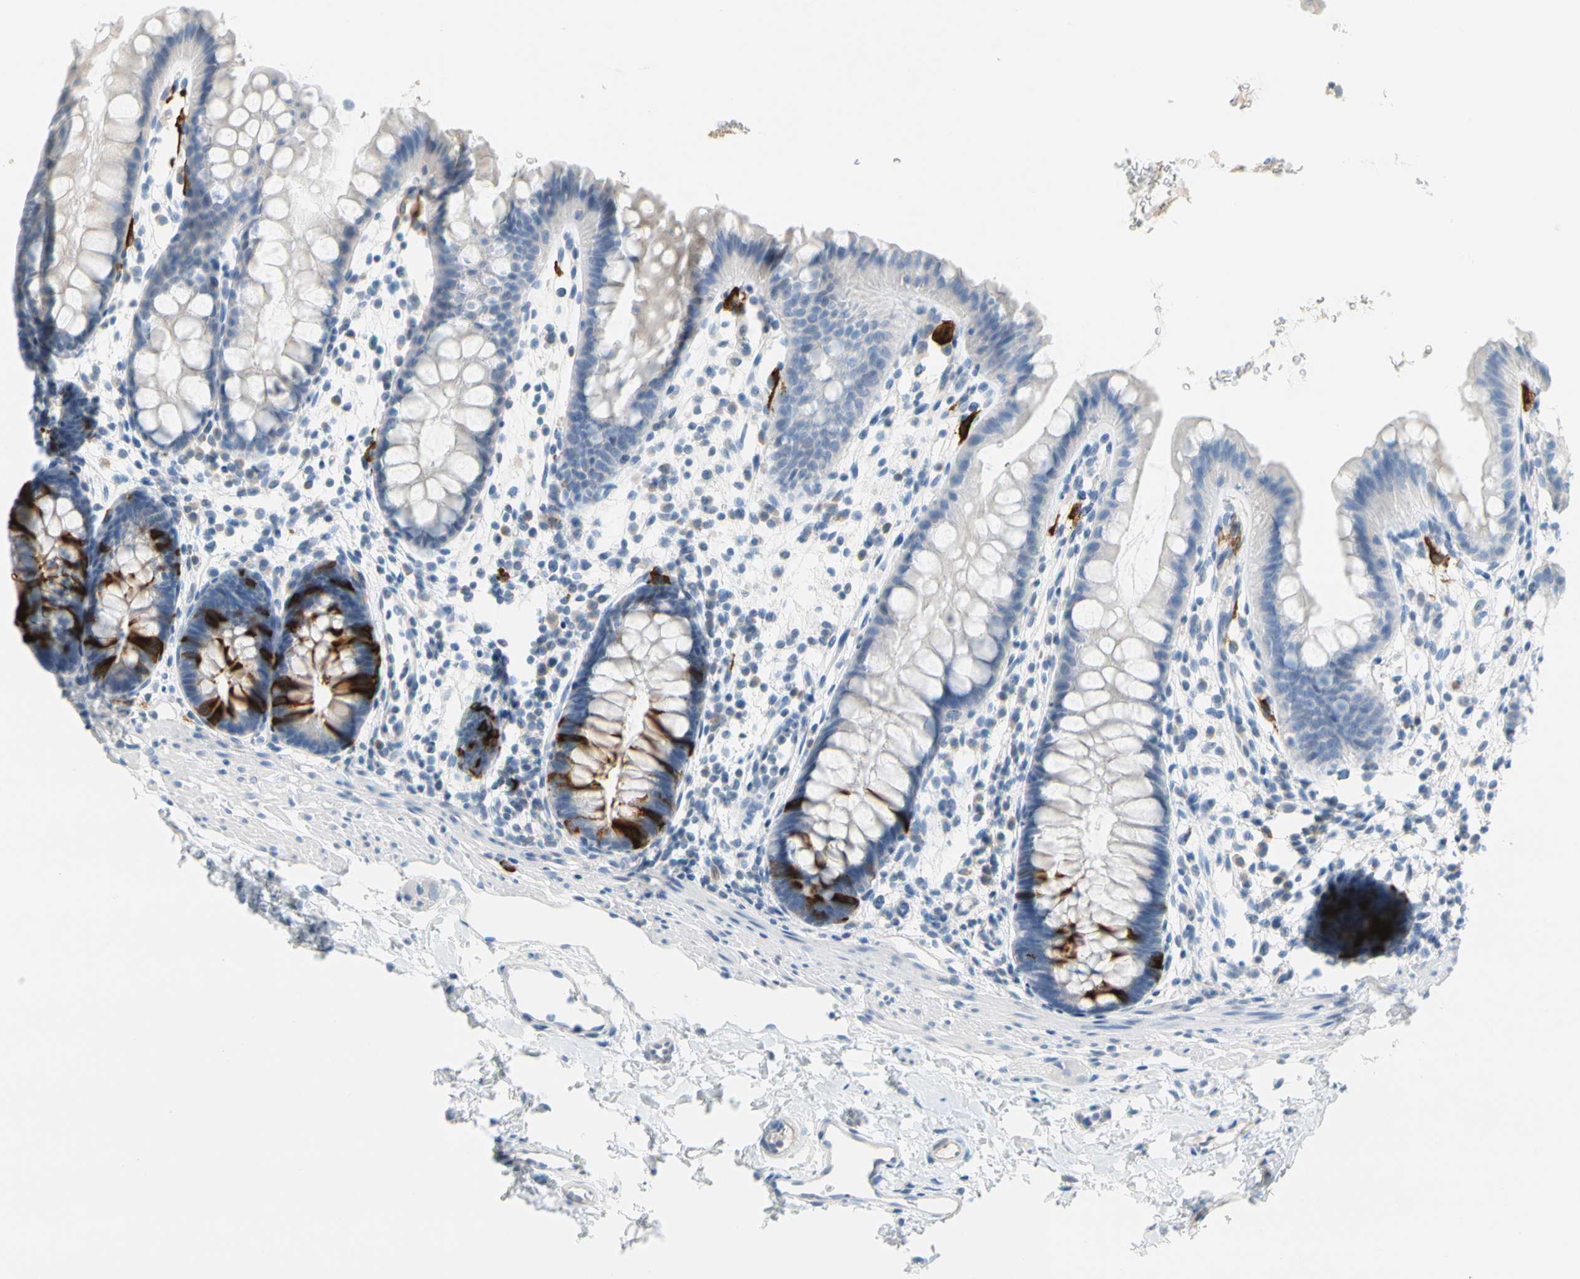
{"staining": {"intensity": "strong", "quantity": "<25%", "location": "cytoplasmic/membranous"}, "tissue": "rectum", "cell_type": "Glandular cells", "image_type": "normal", "snomed": [{"axis": "morphology", "description": "Normal tissue, NOS"}, {"axis": "topography", "description": "Rectum"}], "caption": "Strong cytoplasmic/membranous expression for a protein is seen in approximately <25% of glandular cells of unremarkable rectum using immunohistochemistry.", "gene": "TACC3", "patient": {"sex": "female", "age": 24}}